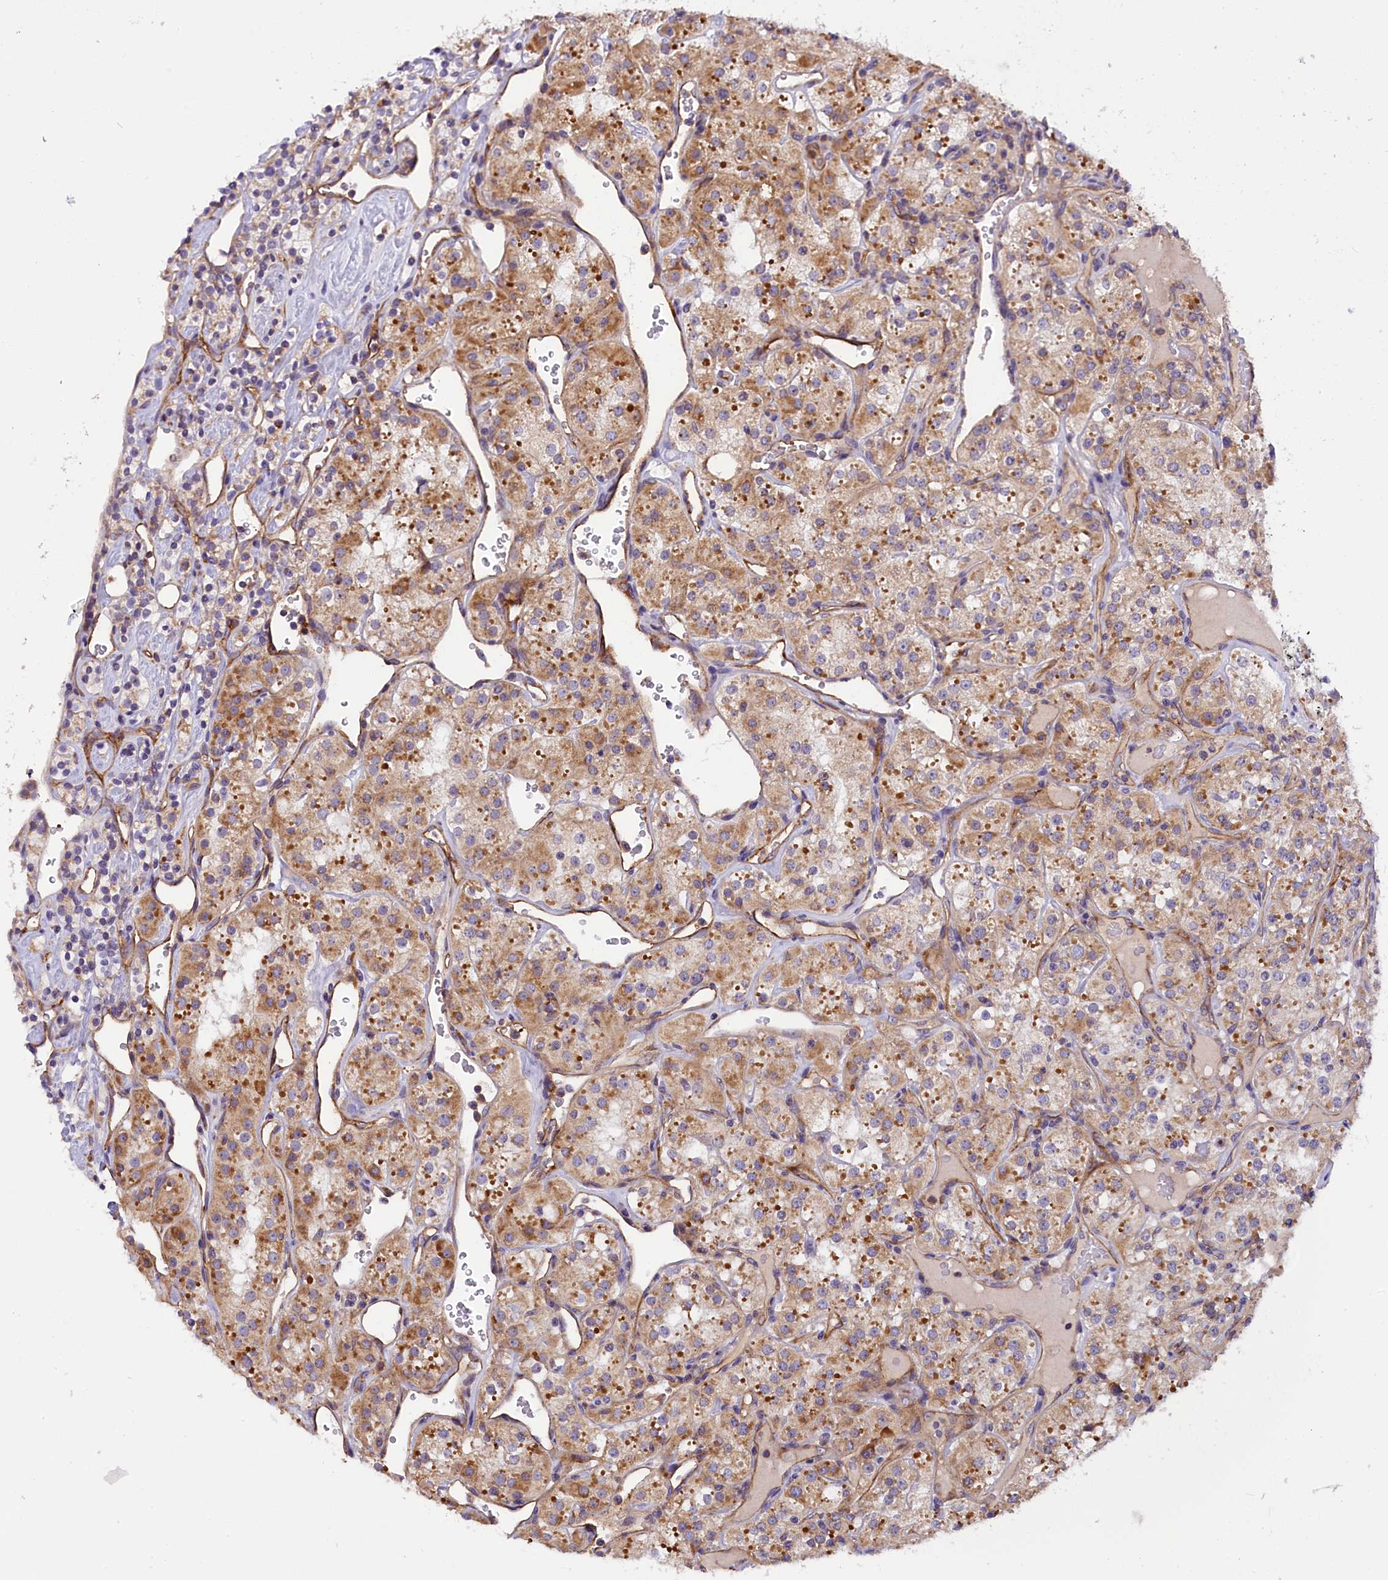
{"staining": {"intensity": "moderate", "quantity": ">75%", "location": "cytoplasmic/membranous"}, "tissue": "renal cancer", "cell_type": "Tumor cells", "image_type": "cancer", "snomed": [{"axis": "morphology", "description": "Adenocarcinoma, NOS"}, {"axis": "topography", "description": "Kidney"}], "caption": "Approximately >75% of tumor cells in human renal cancer (adenocarcinoma) display moderate cytoplasmic/membranous protein staining as visualized by brown immunohistochemical staining.", "gene": "DNAJB9", "patient": {"sex": "male", "age": 77}}